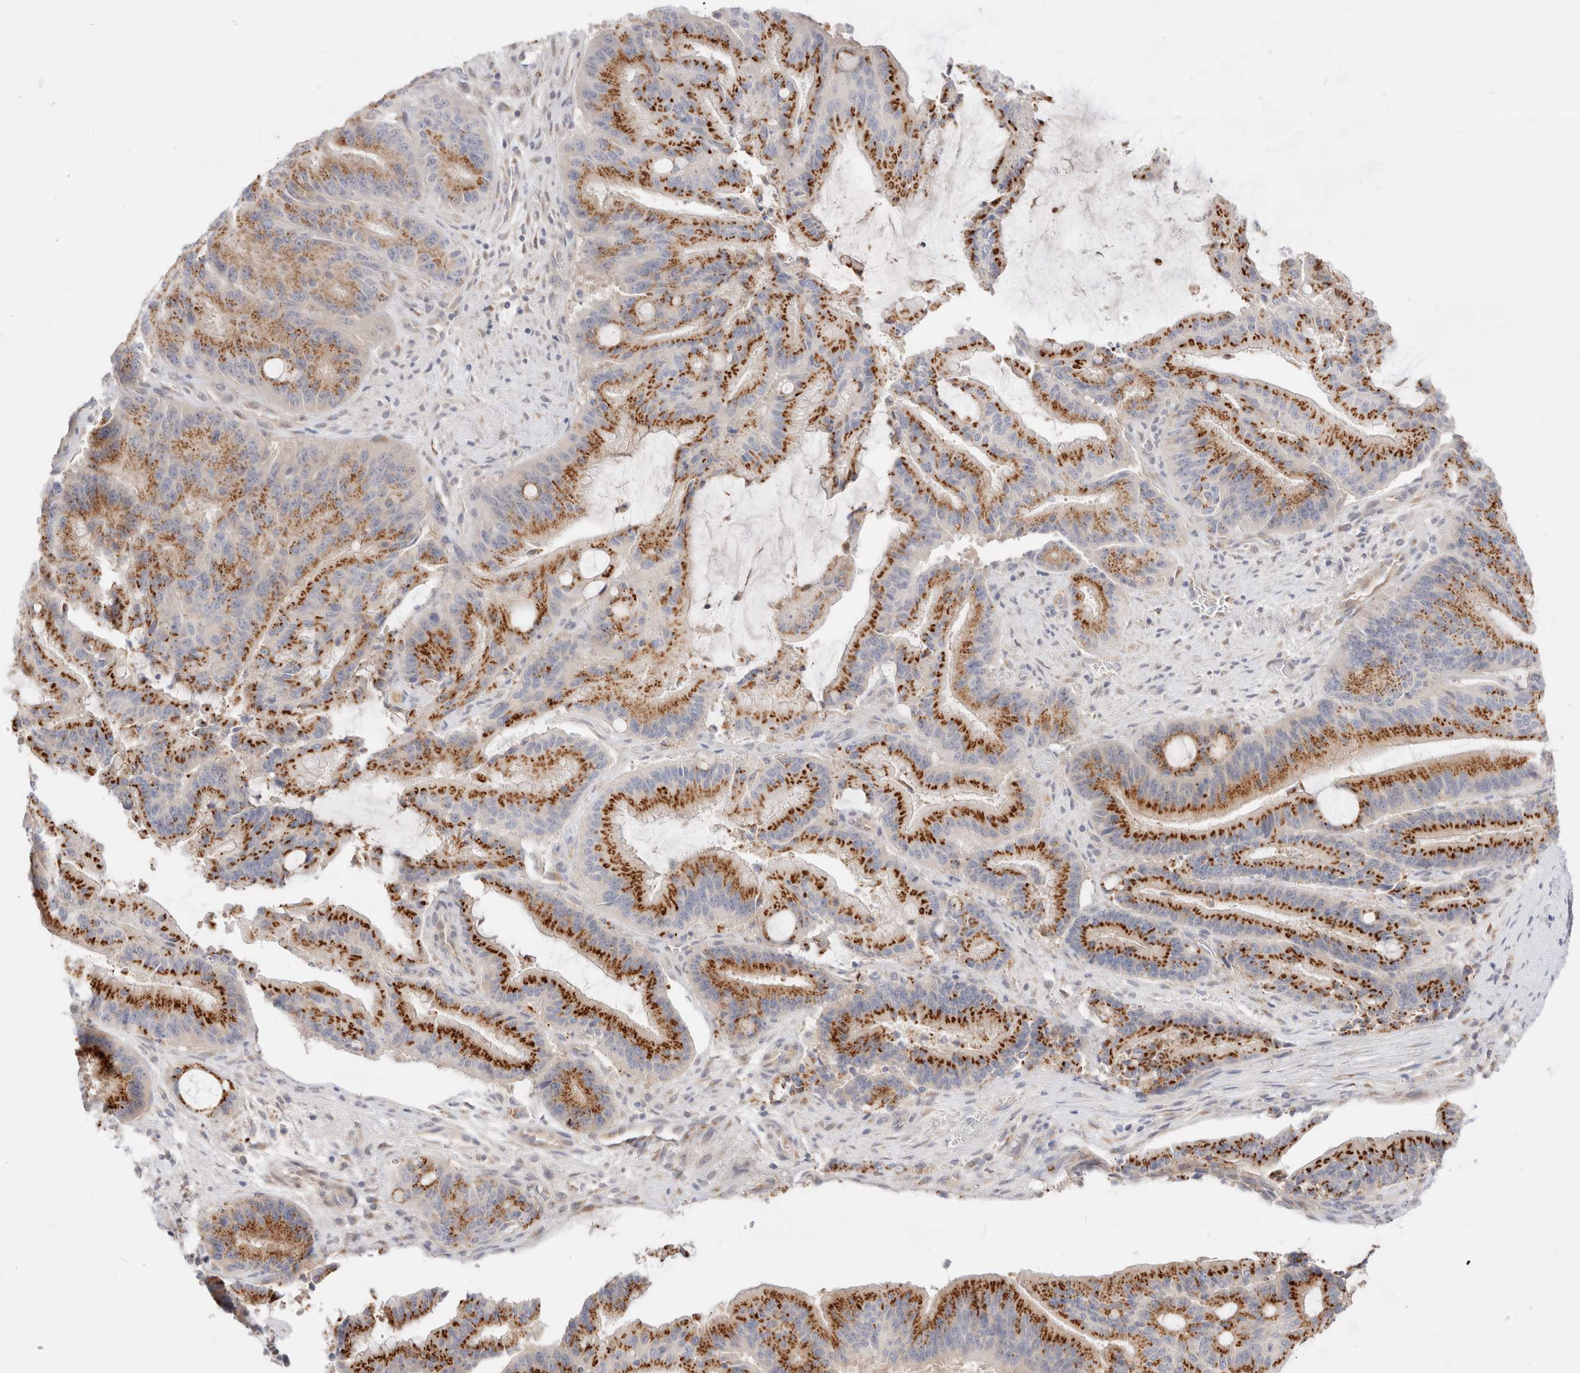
{"staining": {"intensity": "strong", "quantity": ">75%", "location": "cytoplasmic/membranous"}, "tissue": "liver cancer", "cell_type": "Tumor cells", "image_type": "cancer", "snomed": [{"axis": "morphology", "description": "Normal tissue, NOS"}, {"axis": "morphology", "description": "Cholangiocarcinoma"}, {"axis": "topography", "description": "Liver"}, {"axis": "topography", "description": "Peripheral nerve tissue"}], "caption": "Protein expression analysis of liver cancer displays strong cytoplasmic/membranous expression in about >75% of tumor cells.", "gene": "EFCAB13", "patient": {"sex": "female", "age": 73}}